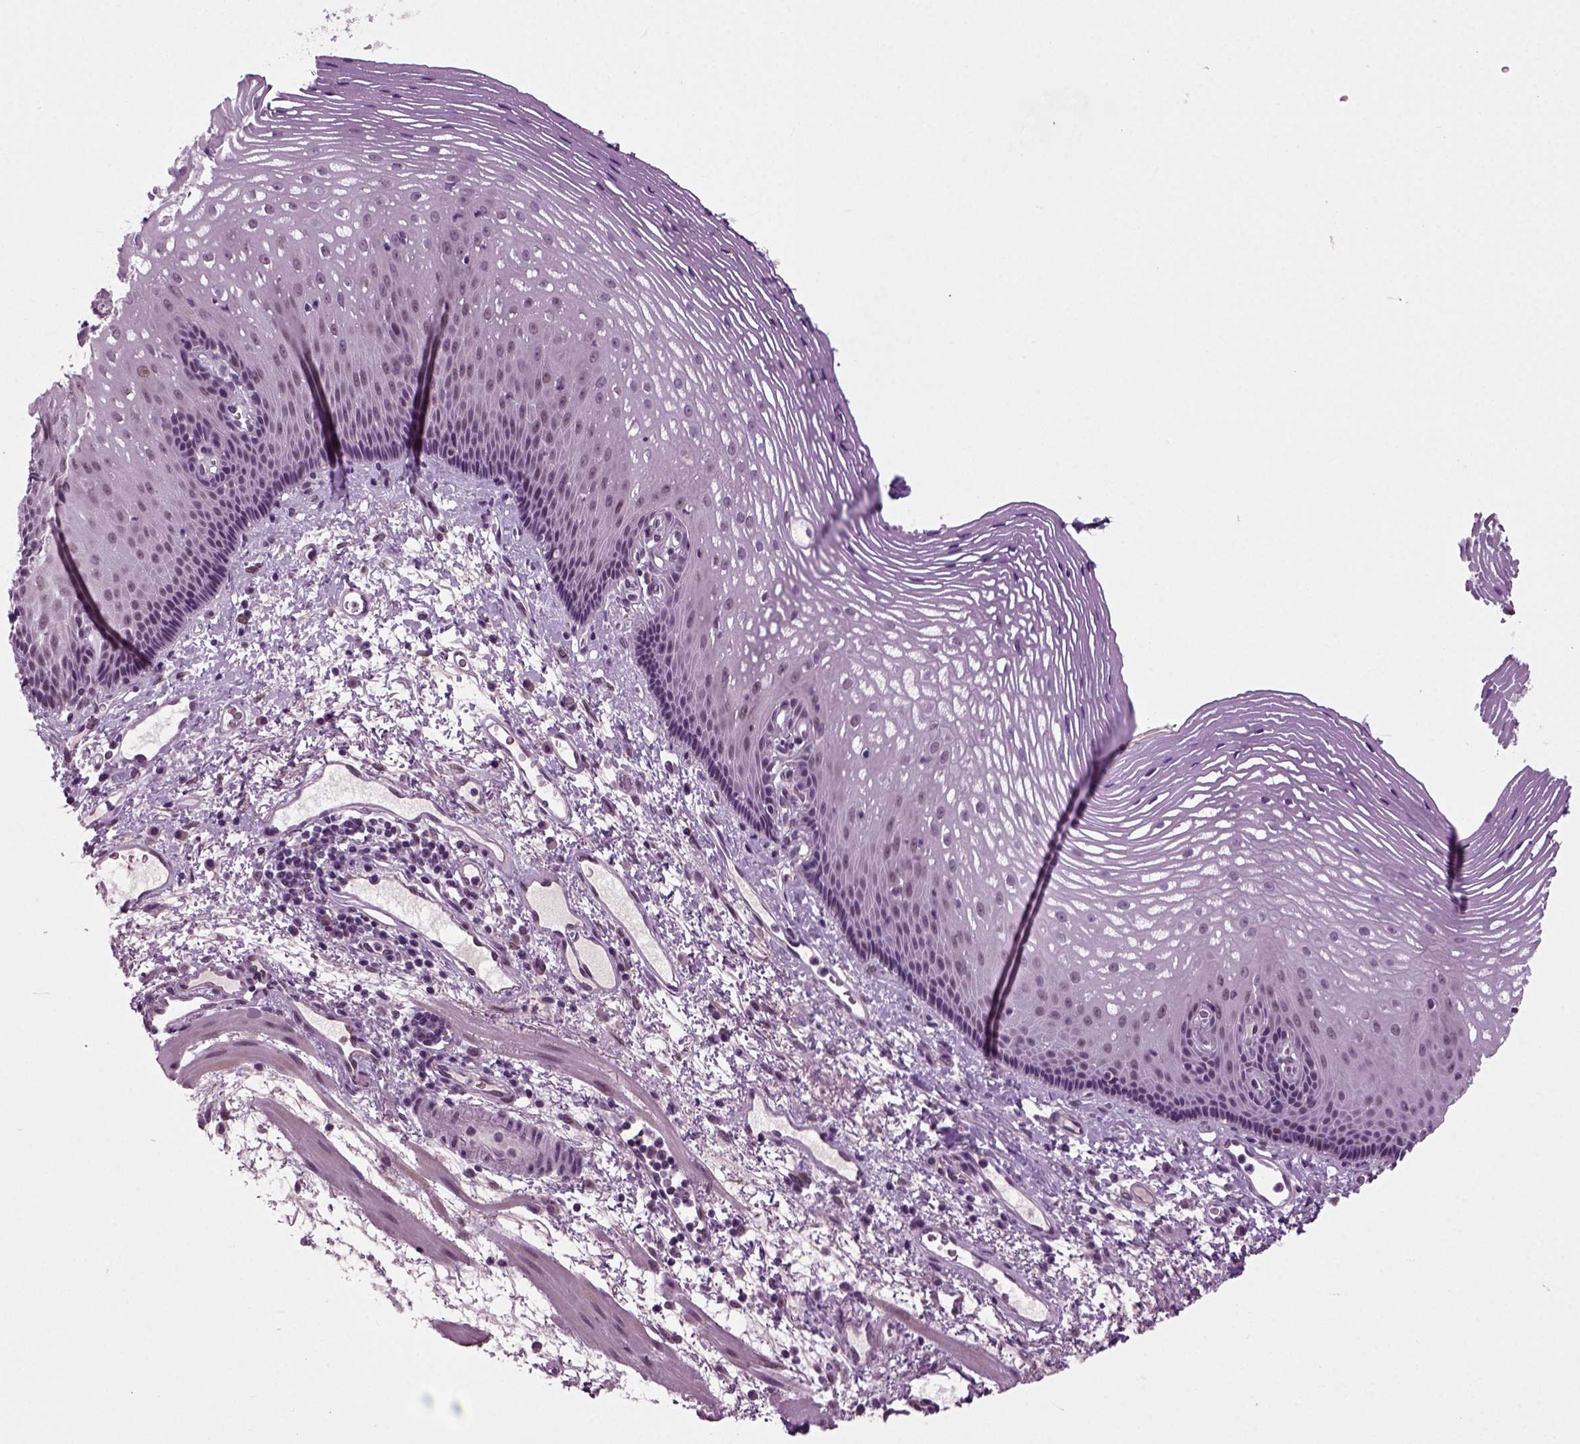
{"staining": {"intensity": "negative", "quantity": "none", "location": "none"}, "tissue": "esophagus", "cell_type": "Squamous epithelial cells", "image_type": "normal", "snomed": [{"axis": "morphology", "description": "Normal tissue, NOS"}, {"axis": "topography", "description": "Esophagus"}], "caption": "Squamous epithelial cells show no significant positivity in benign esophagus.", "gene": "RCOR3", "patient": {"sex": "male", "age": 76}}